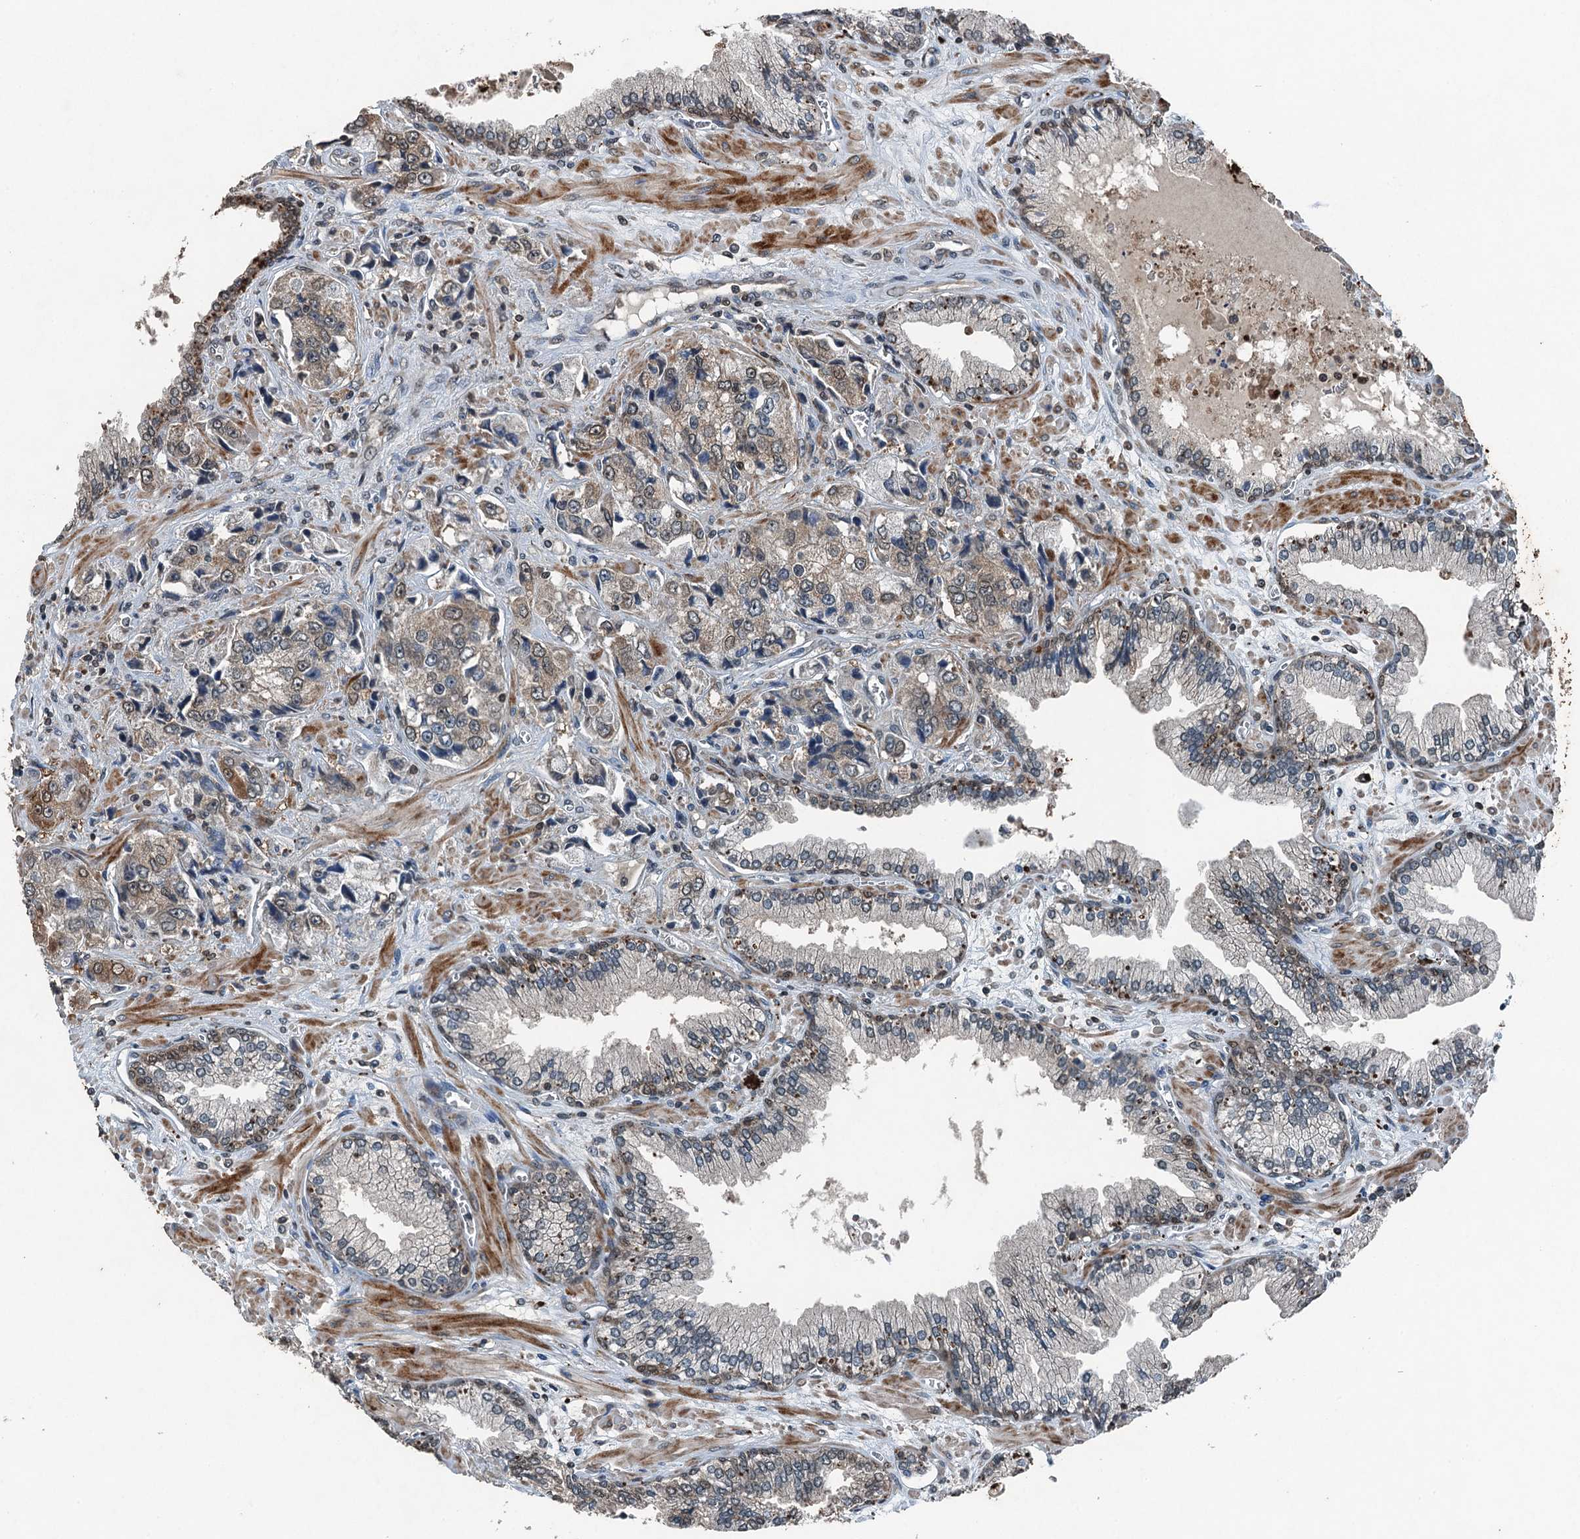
{"staining": {"intensity": "weak", "quantity": ">75%", "location": "cytoplasmic/membranous"}, "tissue": "prostate cancer", "cell_type": "Tumor cells", "image_type": "cancer", "snomed": [{"axis": "morphology", "description": "Adenocarcinoma, High grade"}, {"axis": "topography", "description": "Prostate"}], "caption": "An immunohistochemistry micrograph of tumor tissue is shown. Protein staining in brown shows weak cytoplasmic/membranous positivity in prostate adenocarcinoma (high-grade) within tumor cells.", "gene": "TCTN1", "patient": {"sex": "male", "age": 74}}